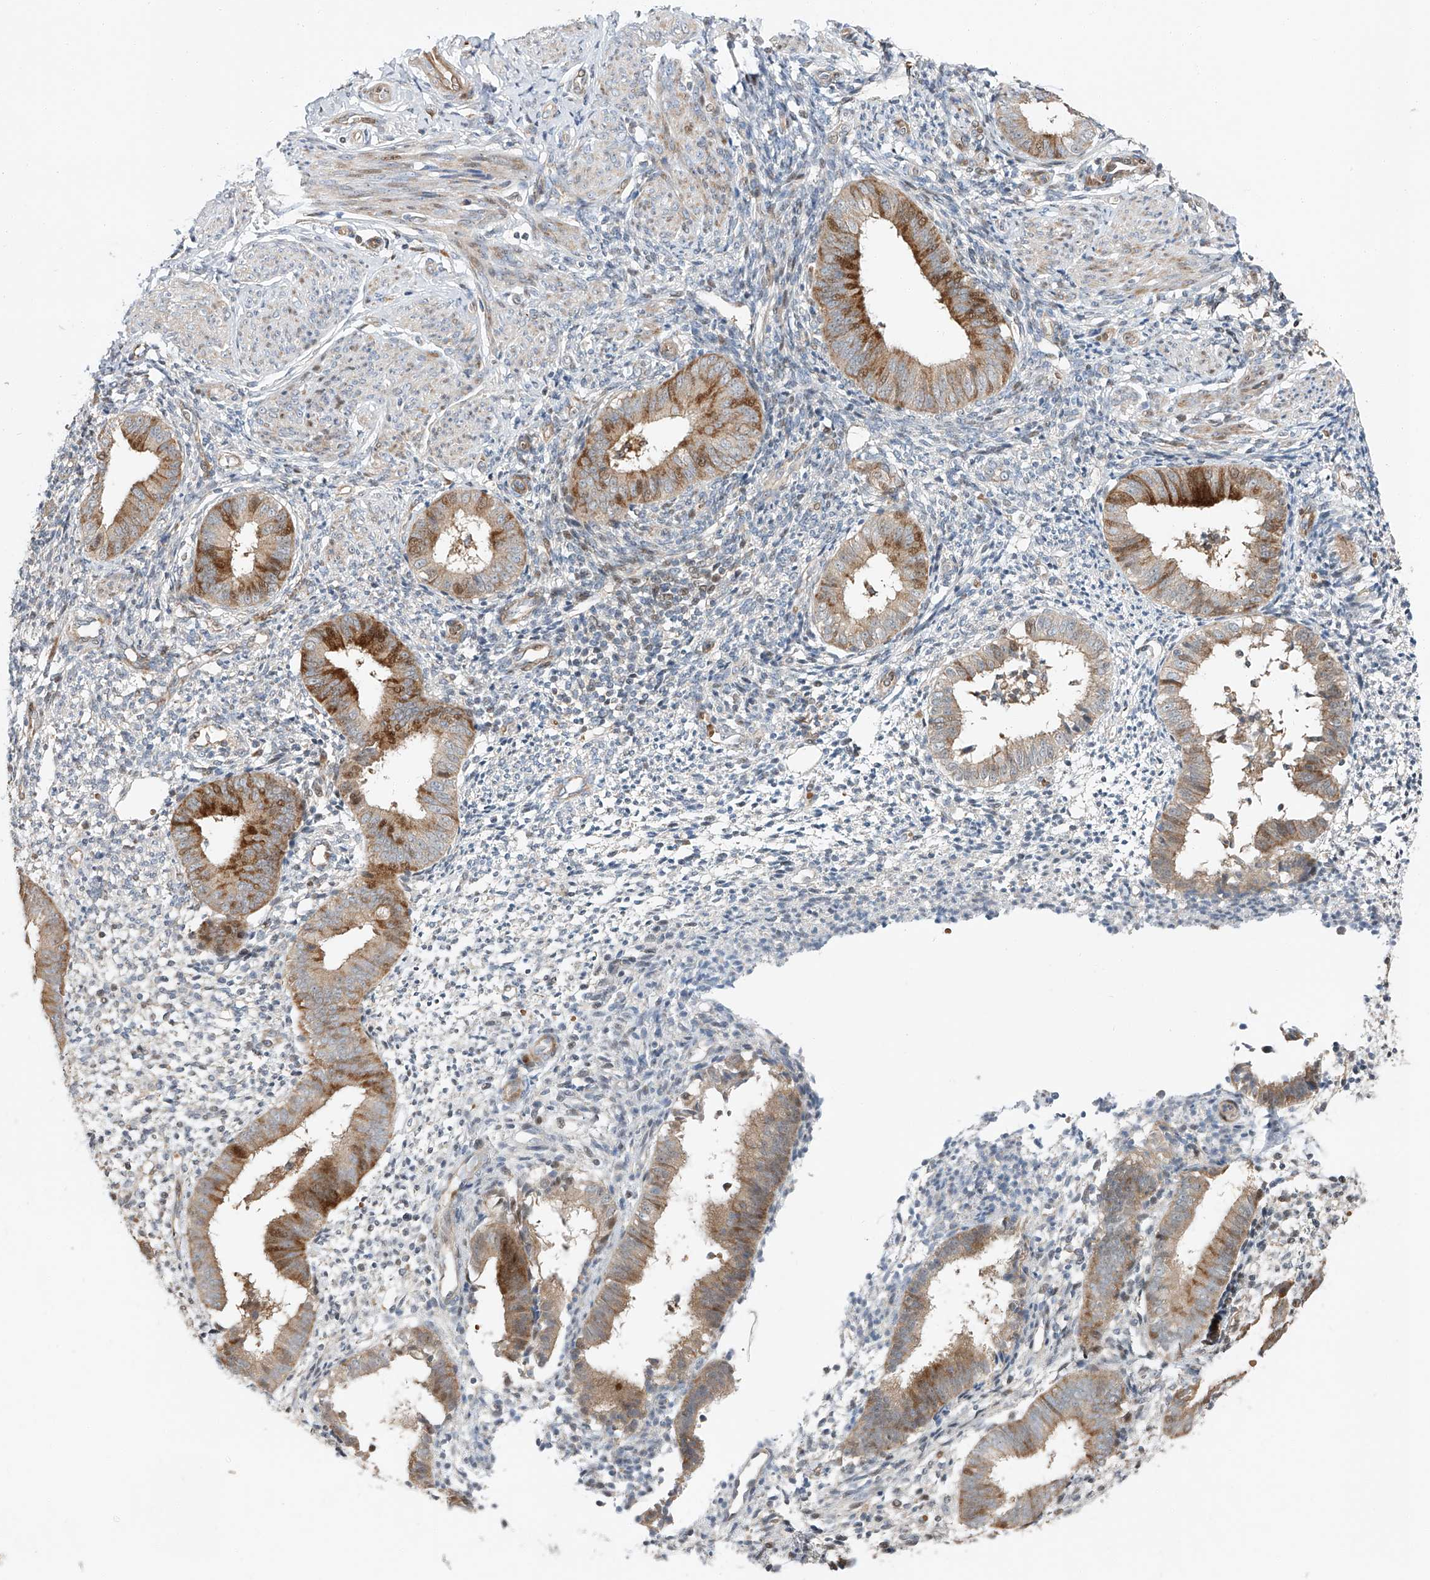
{"staining": {"intensity": "negative", "quantity": "none", "location": "none"}, "tissue": "endometrium", "cell_type": "Cells in endometrial stroma", "image_type": "normal", "snomed": [{"axis": "morphology", "description": "Normal tissue, NOS"}, {"axis": "topography", "description": "Uterus"}, {"axis": "topography", "description": "Endometrium"}], "caption": "Immunohistochemical staining of normal human endometrium shows no significant staining in cells in endometrial stroma. Nuclei are stained in blue.", "gene": "USF3", "patient": {"sex": "female", "age": 48}}